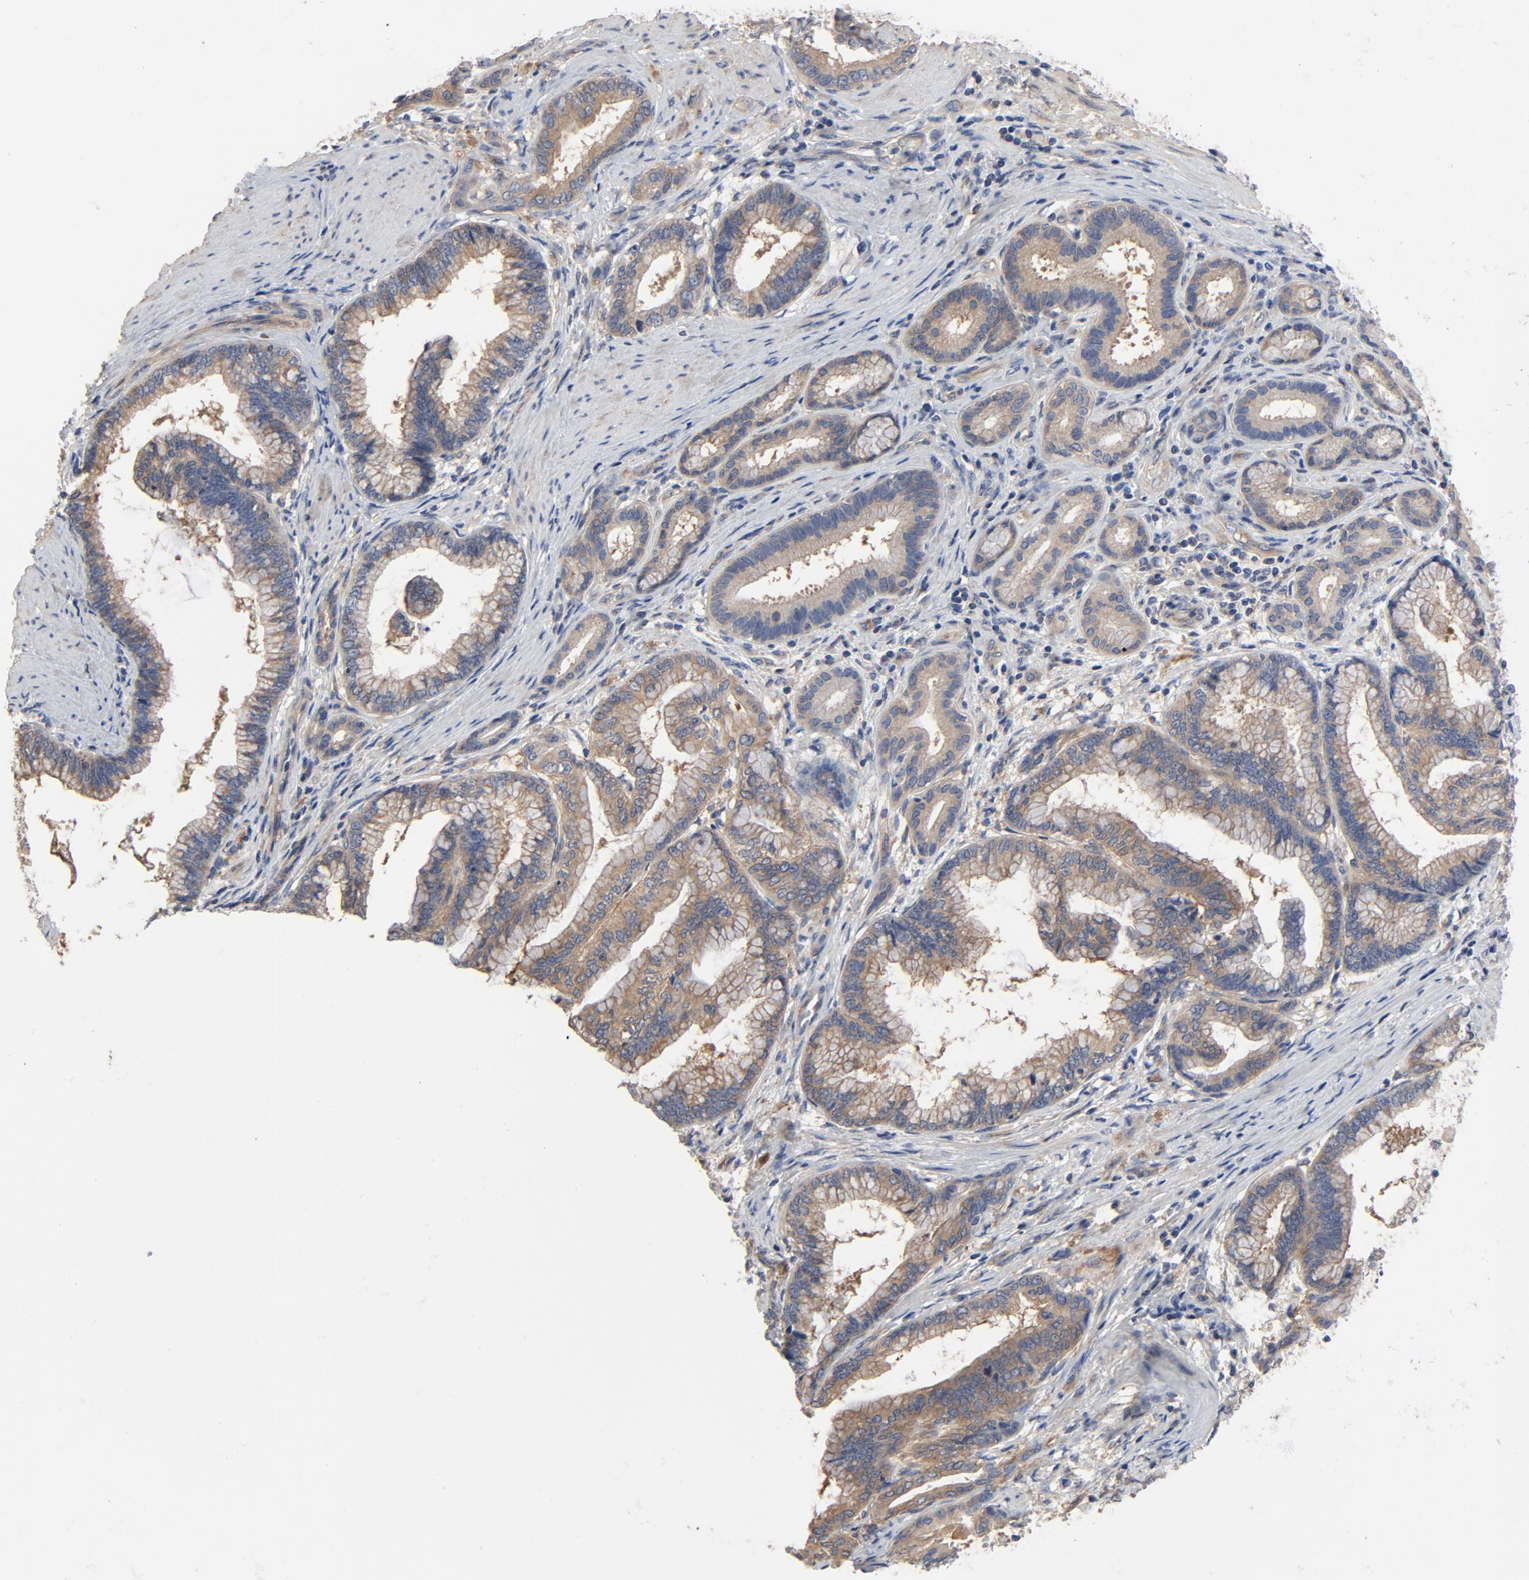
{"staining": {"intensity": "moderate", "quantity": ">75%", "location": "cytoplasmic/membranous"}, "tissue": "pancreatic cancer", "cell_type": "Tumor cells", "image_type": "cancer", "snomed": [{"axis": "morphology", "description": "Adenocarcinoma, NOS"}, {"axis": "topography", "description": "Pancreas"}], "caption": "Immunohistochemistry (IHC) (DAB) staining of pancreatic cancer (adenocarcinoma) displays moderate cytoplasmic/membranous protein positivity in approximately >75% of tumor cells.", "gene": "DYNLT3", "patient": {"sex": "female", "age": 64}}